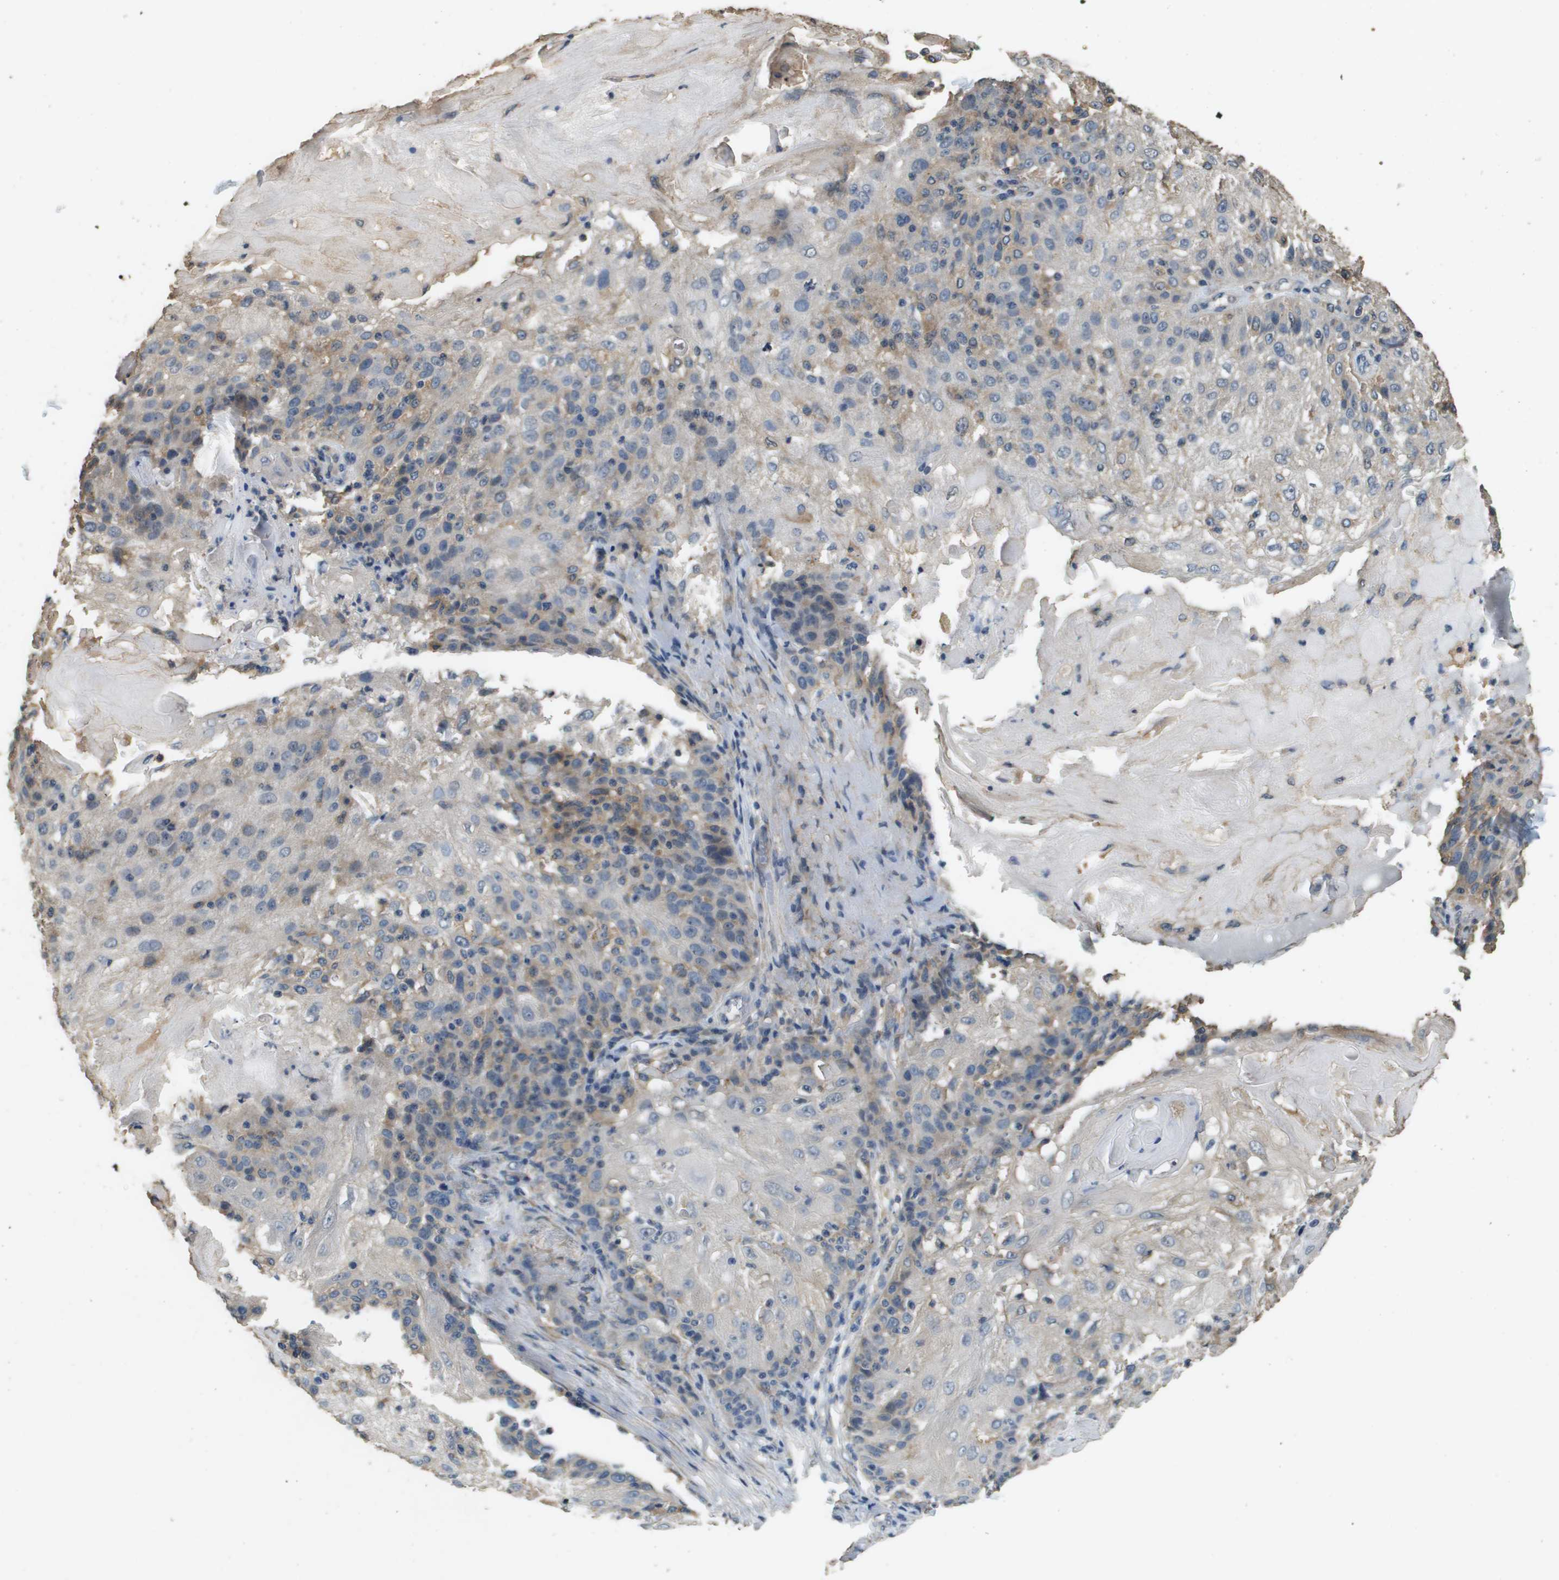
{"staining": {"intensity": "negative", "quantity": "none", "location": "none"}, "tissue": "skin cancer", "cell_type": "Tumor cells", "image_type": "cancer", "snomed": [{"axis": "morphology", "description": "Normal tissue, NOS"}, {"axis": "morphology", "description": "Squamous cell carcinoma, NOS"}, {"axis": "topography", "description": "Skin"}], "caption": "IHC of skin cancer (squamous cell carcinoma) shows no staining in tumor cells. Nuclei are stained in blue.", "gene": "RAB6B", "patient": {"sex": "female", "age": 83}}